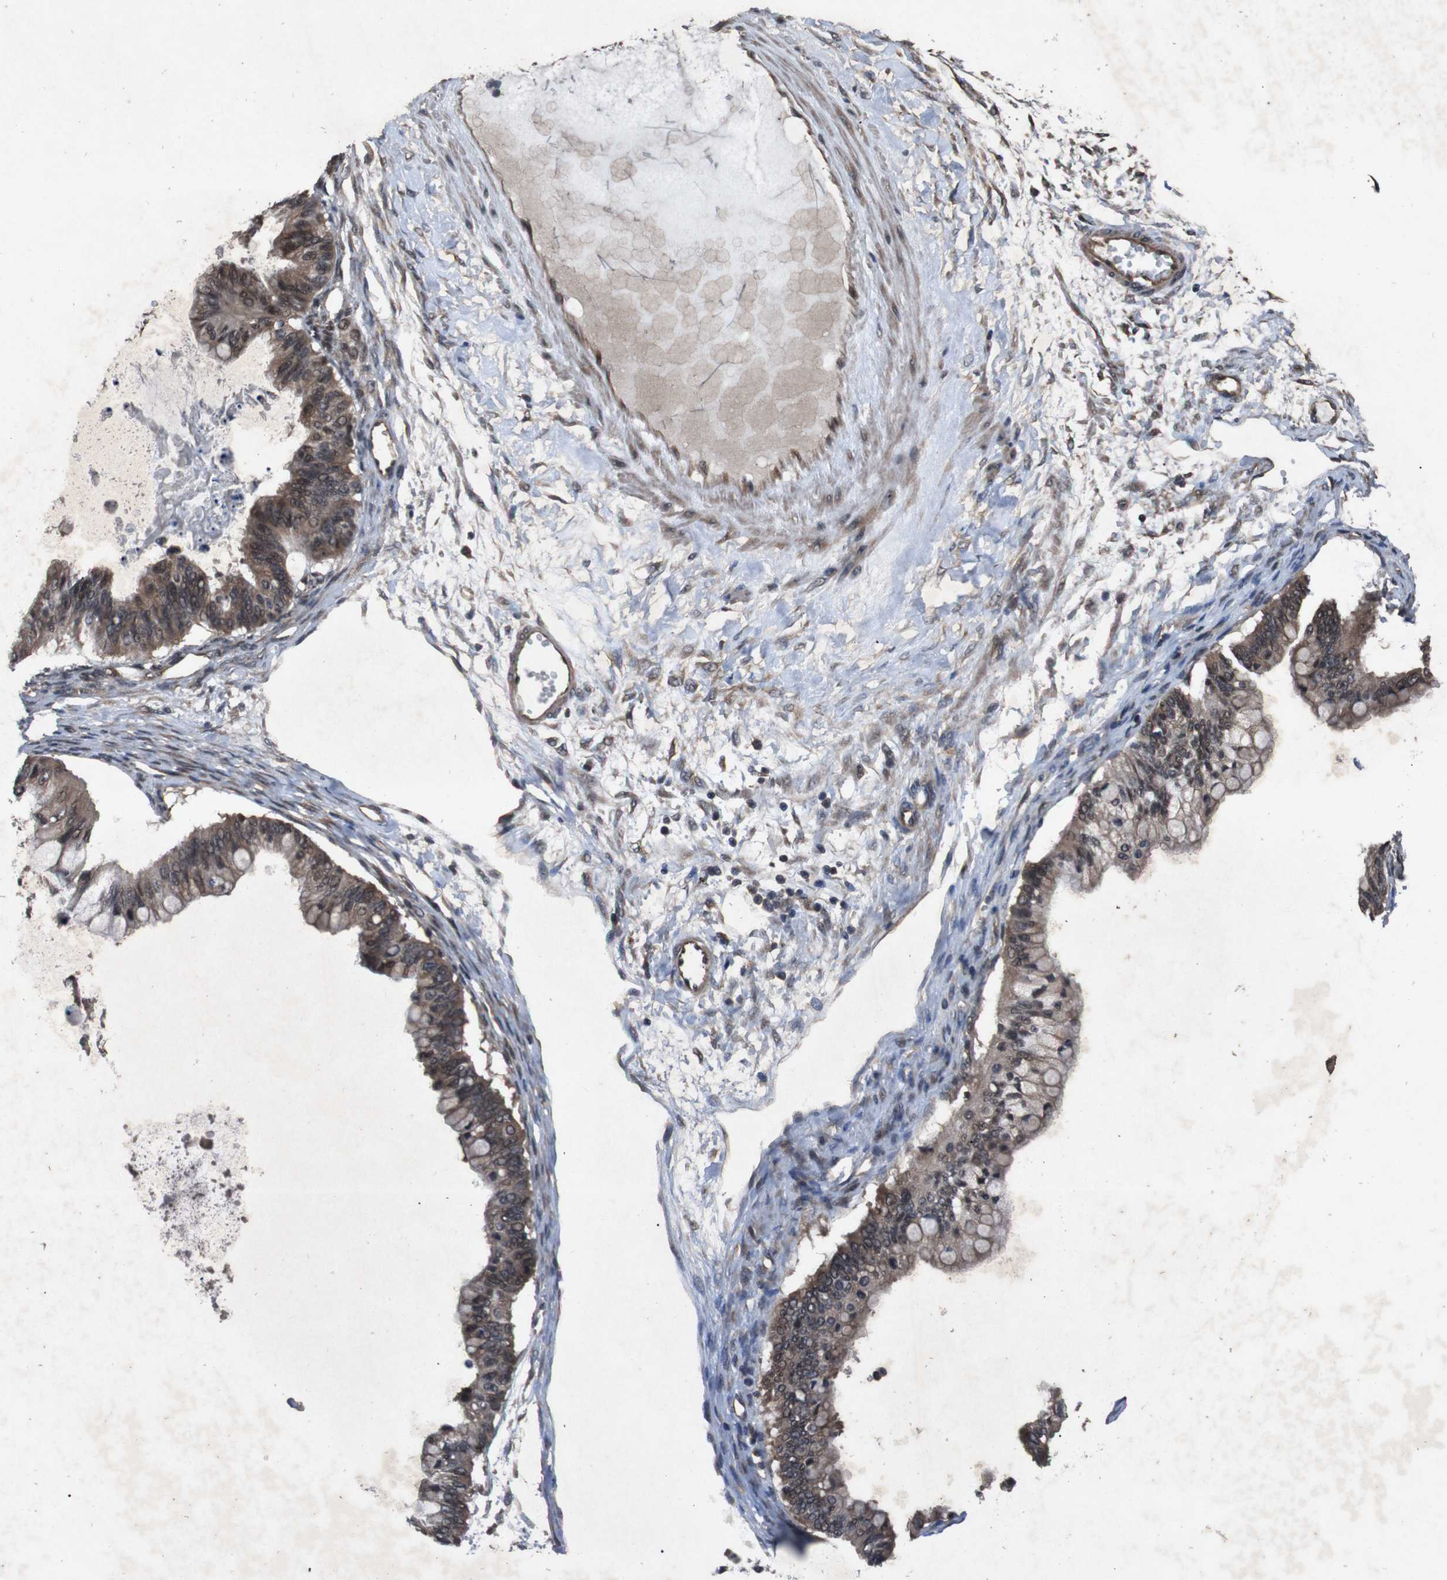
{"staining": {"intensity": "moderate", "quantity": ">75%", "location": "cytoplasmic/membranous,nuclear"}, "tissue": "ovarian cancer", "cell_type": "Tumor cells", "image_type": "cancer", "snomed": [{"axis": "morphology", "description": "Cystadenocarcinoma, mucinous, NOS"}, {"axis": "topography", "description": "Ovary"}], "caption": "Ovarian cancer stained for a protein (brown) displays moderate cytoplasmic/membranous and nuclear positive expression in about >75% of tumor cells.", "gene": "SOCS1", "patient": {"sex": "female", "age": 57}}